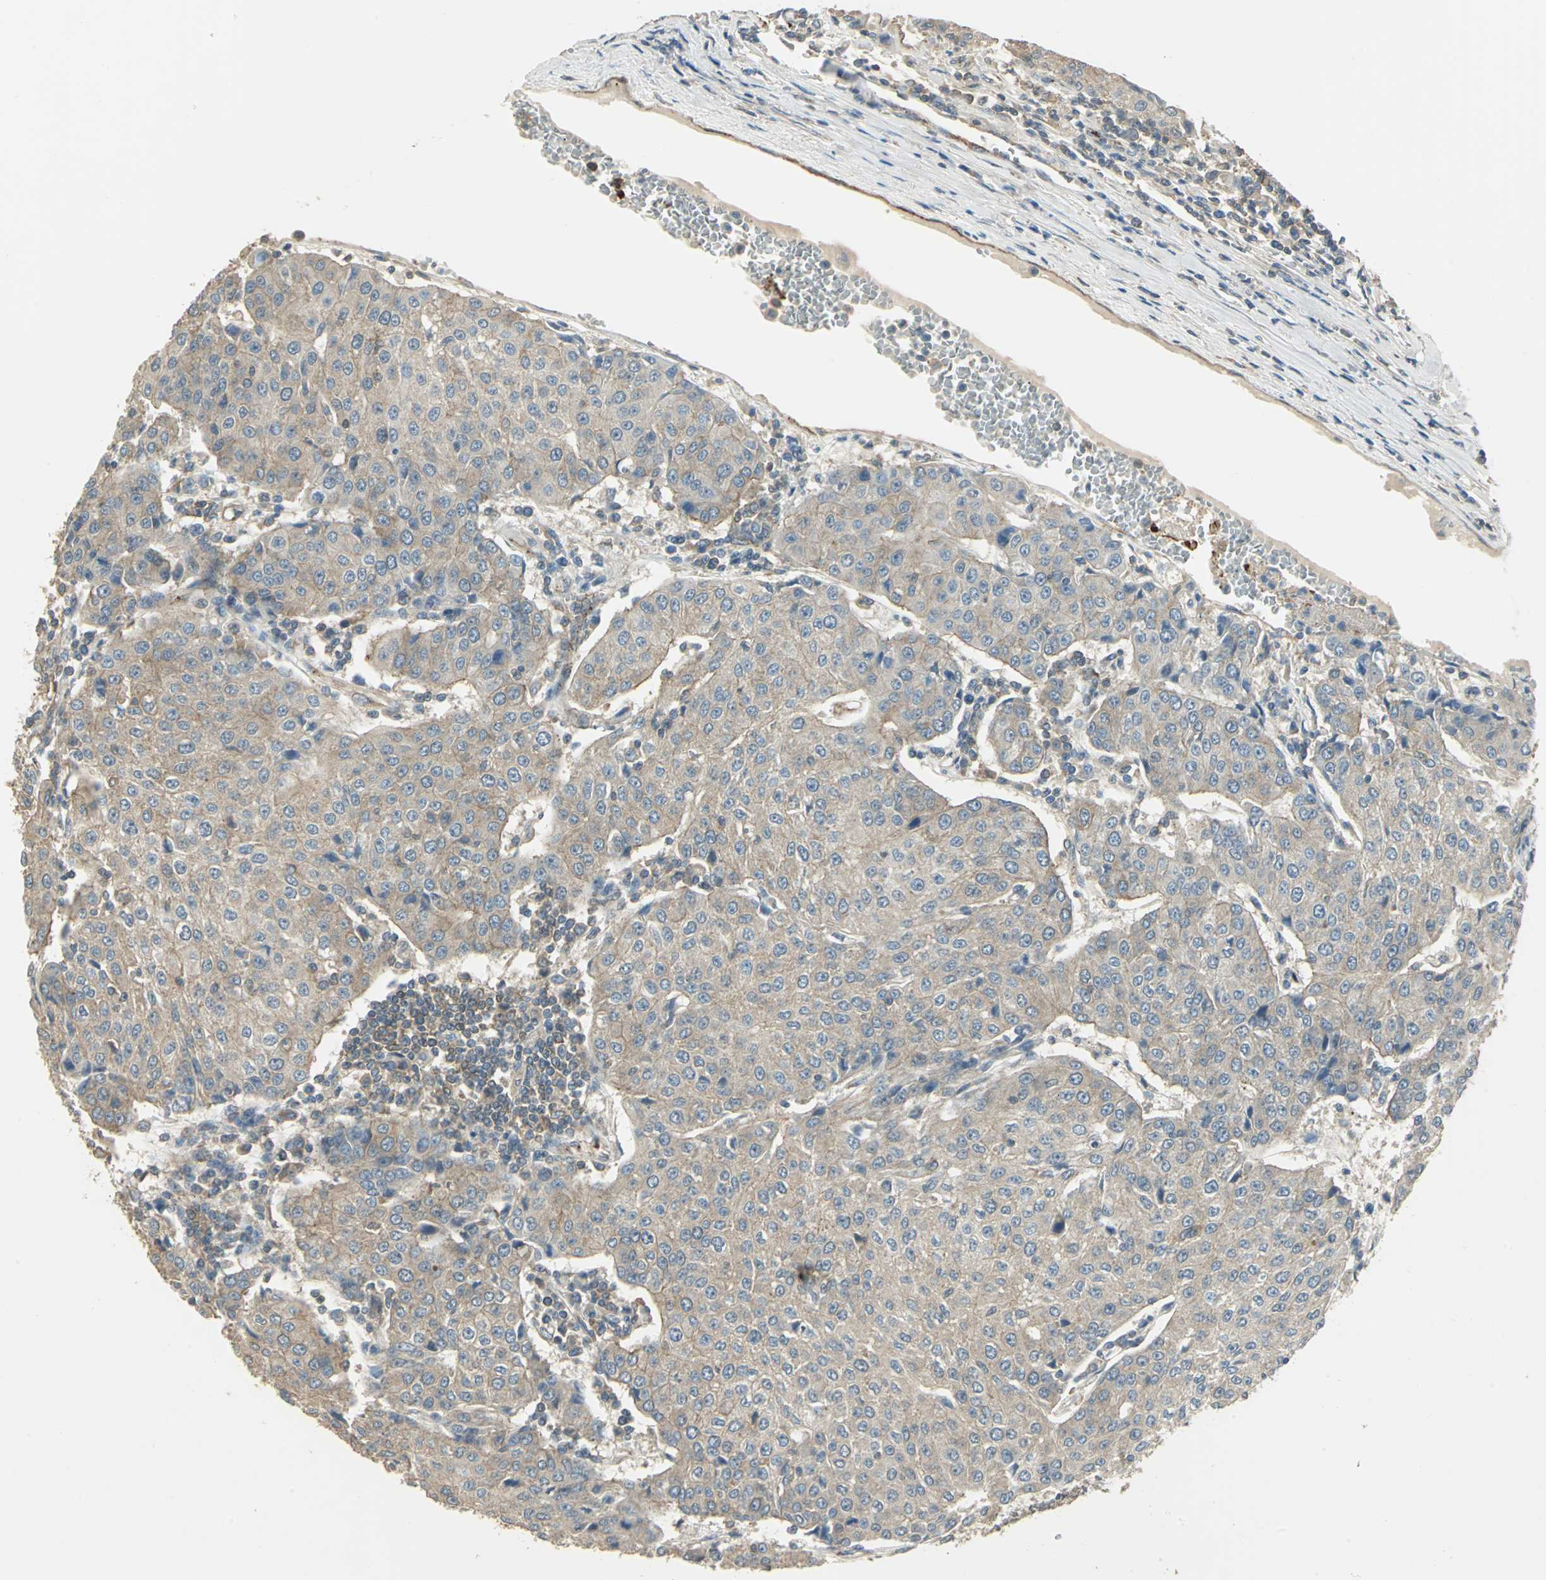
{"staining": {"intensity": "moderate", "quantity": "25%-75%", "location": "cytoplasmic/membranous"}, "tissue": "urothelial cancer", "cell_type": "Tumor cells", "image_type": "cancer", "snomed": [{"axis": "morphology", "description": "Urothelial carcinoma, High grade"}, {"axis": "topography", "description": "Urinary bladder"}], "caption": "The photomicrograph demonstrates immunohistochemical staining of urothelial carcinoma (high-grade). There is moderate cytoplasmic/membranous expression is present in approximately 25%-75% of tumor cells.", "gene": "RAPGEF1", "patient": {"sex": "female", "age": 85}}